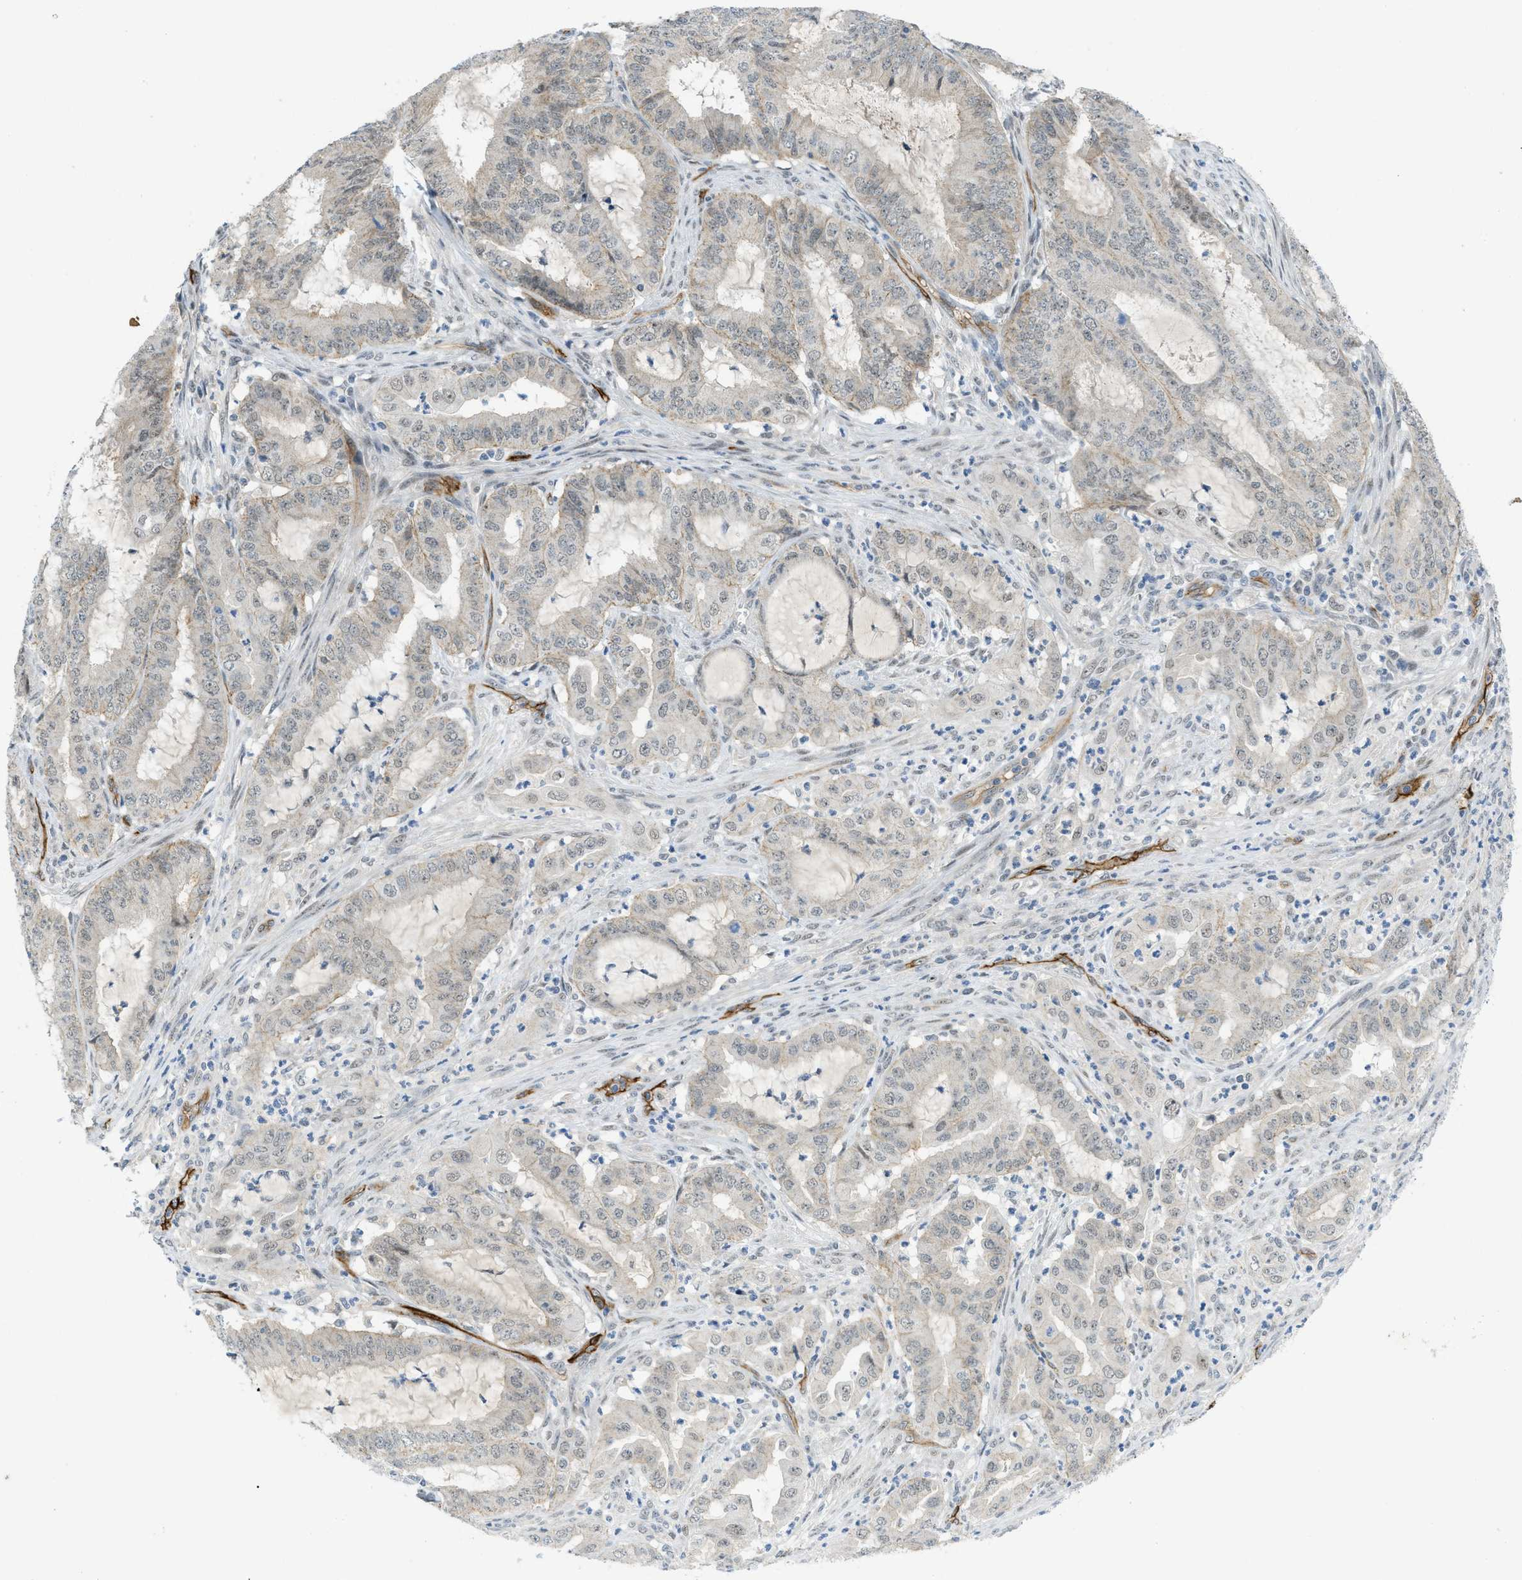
{"staining": {"intensity": "negative", "quantity": "none", "location": "none"}, "tissue": "endometrial cancer", "cell_type": "Tumor cells", "image_type": "cancer", "snomed": [{"axis": "morphology", "description": "Adenocarcinoma, NOS"}, {"axis": "topography", "description": "Endometrium"}], "caption": "Micrograph shows no protein expression in tumor cells of adenocarcinoma (endometrial) tissue.", "gene": "SLCO2A1", "patient": {"sex": "female", "age": 70}}